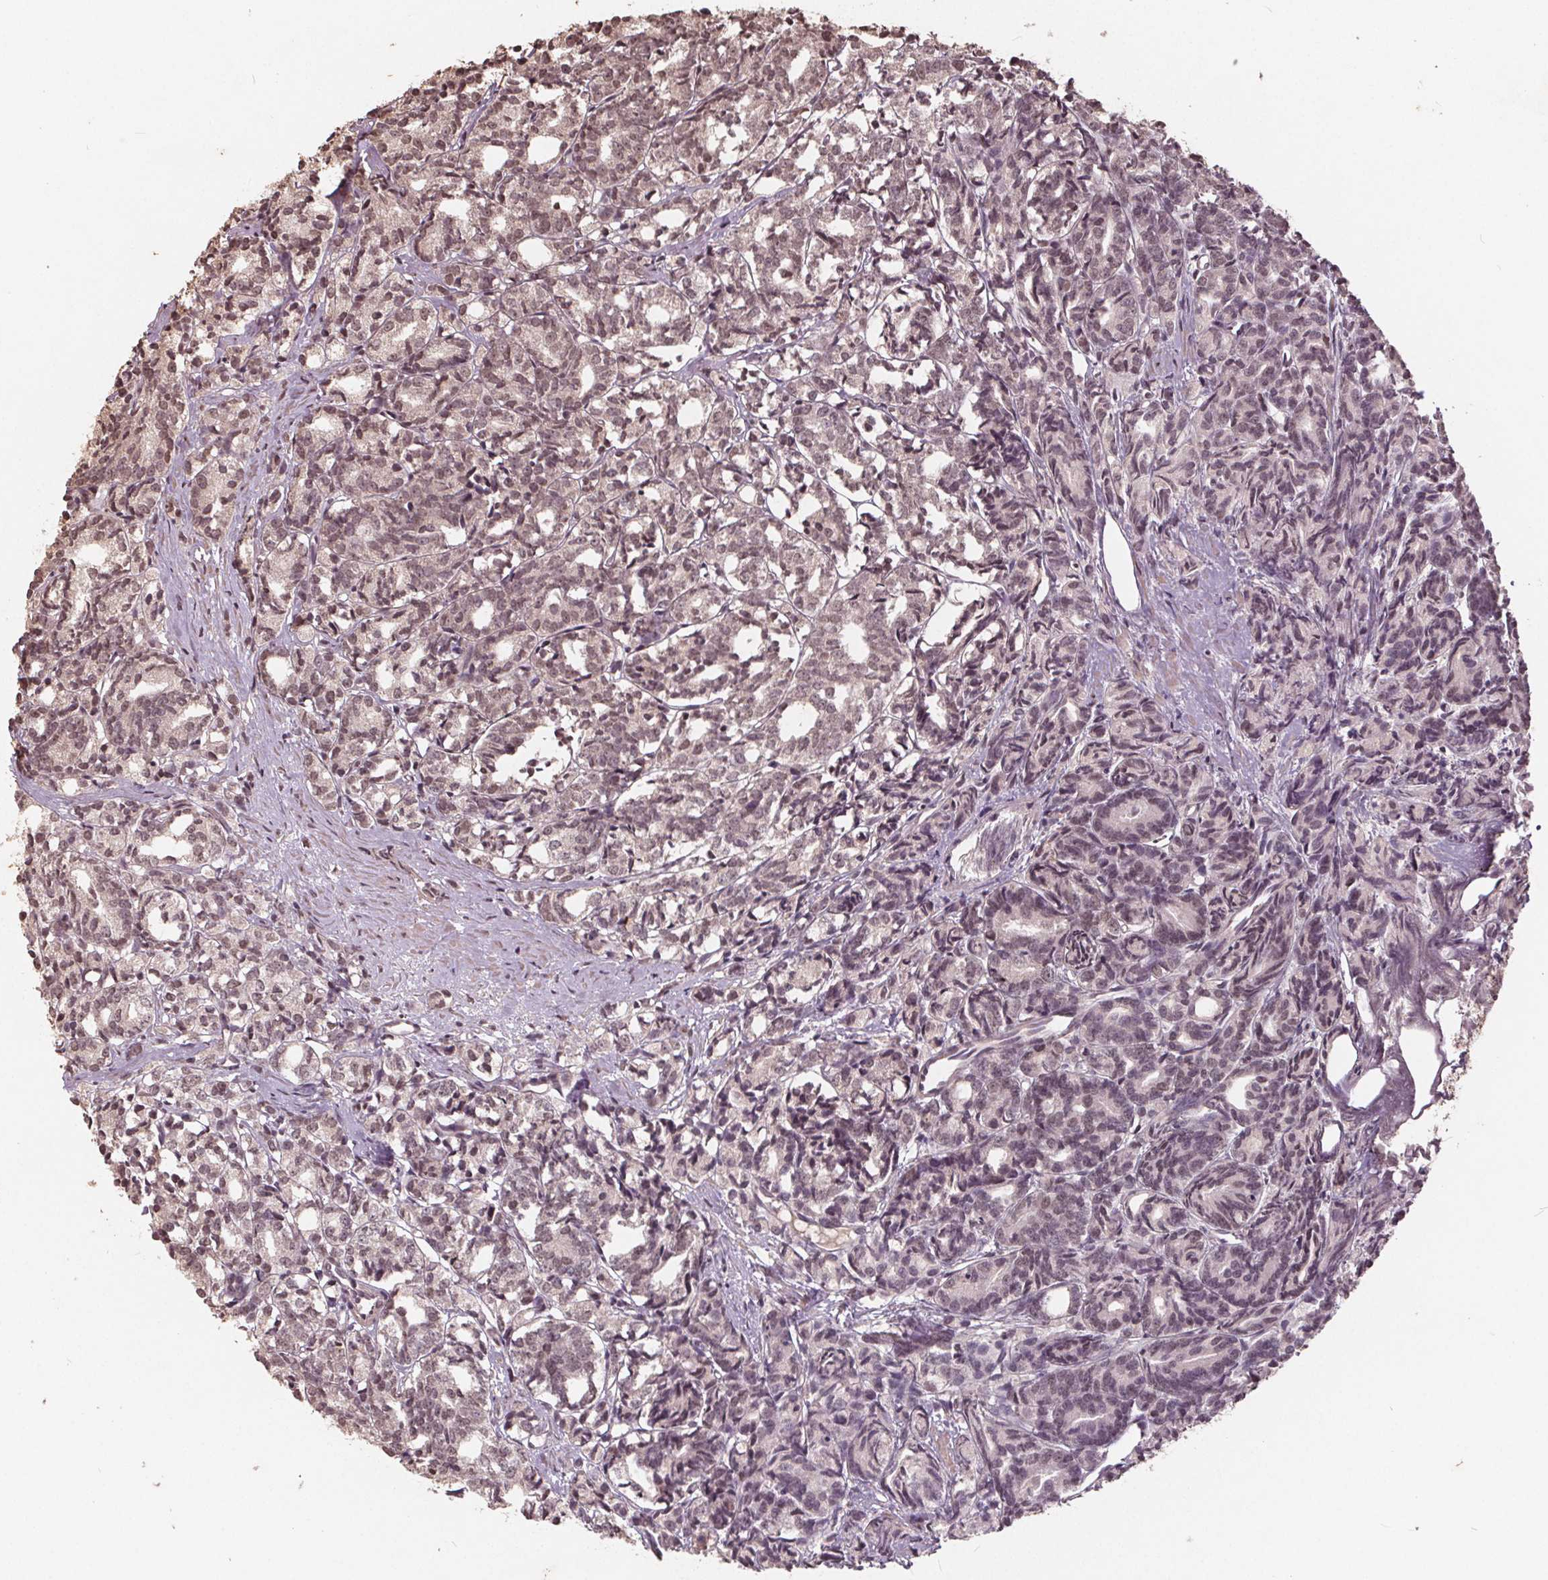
{"staining": {"intensity": "weak", "quantity": "25%-75%", "location": "nuclear"}, "tissue": "prostate cancer", "cell_type": "Tumor cells", "image_type": "cancer", "snomed": [{"axis": "morphology", "description": "Adenocarcinoma, High grade"}, {"axis": "topography", "description": "Prostate"}], "caption": "There is low levels of weak nuclear staining in tumor cells of prostate cancer (adenocarcinoma (high-grade)), as demonstrated by immunohistochemical staining (brown color).", "gene": "DNMT3B", "patient": {"sex": "male", "age": 53}}